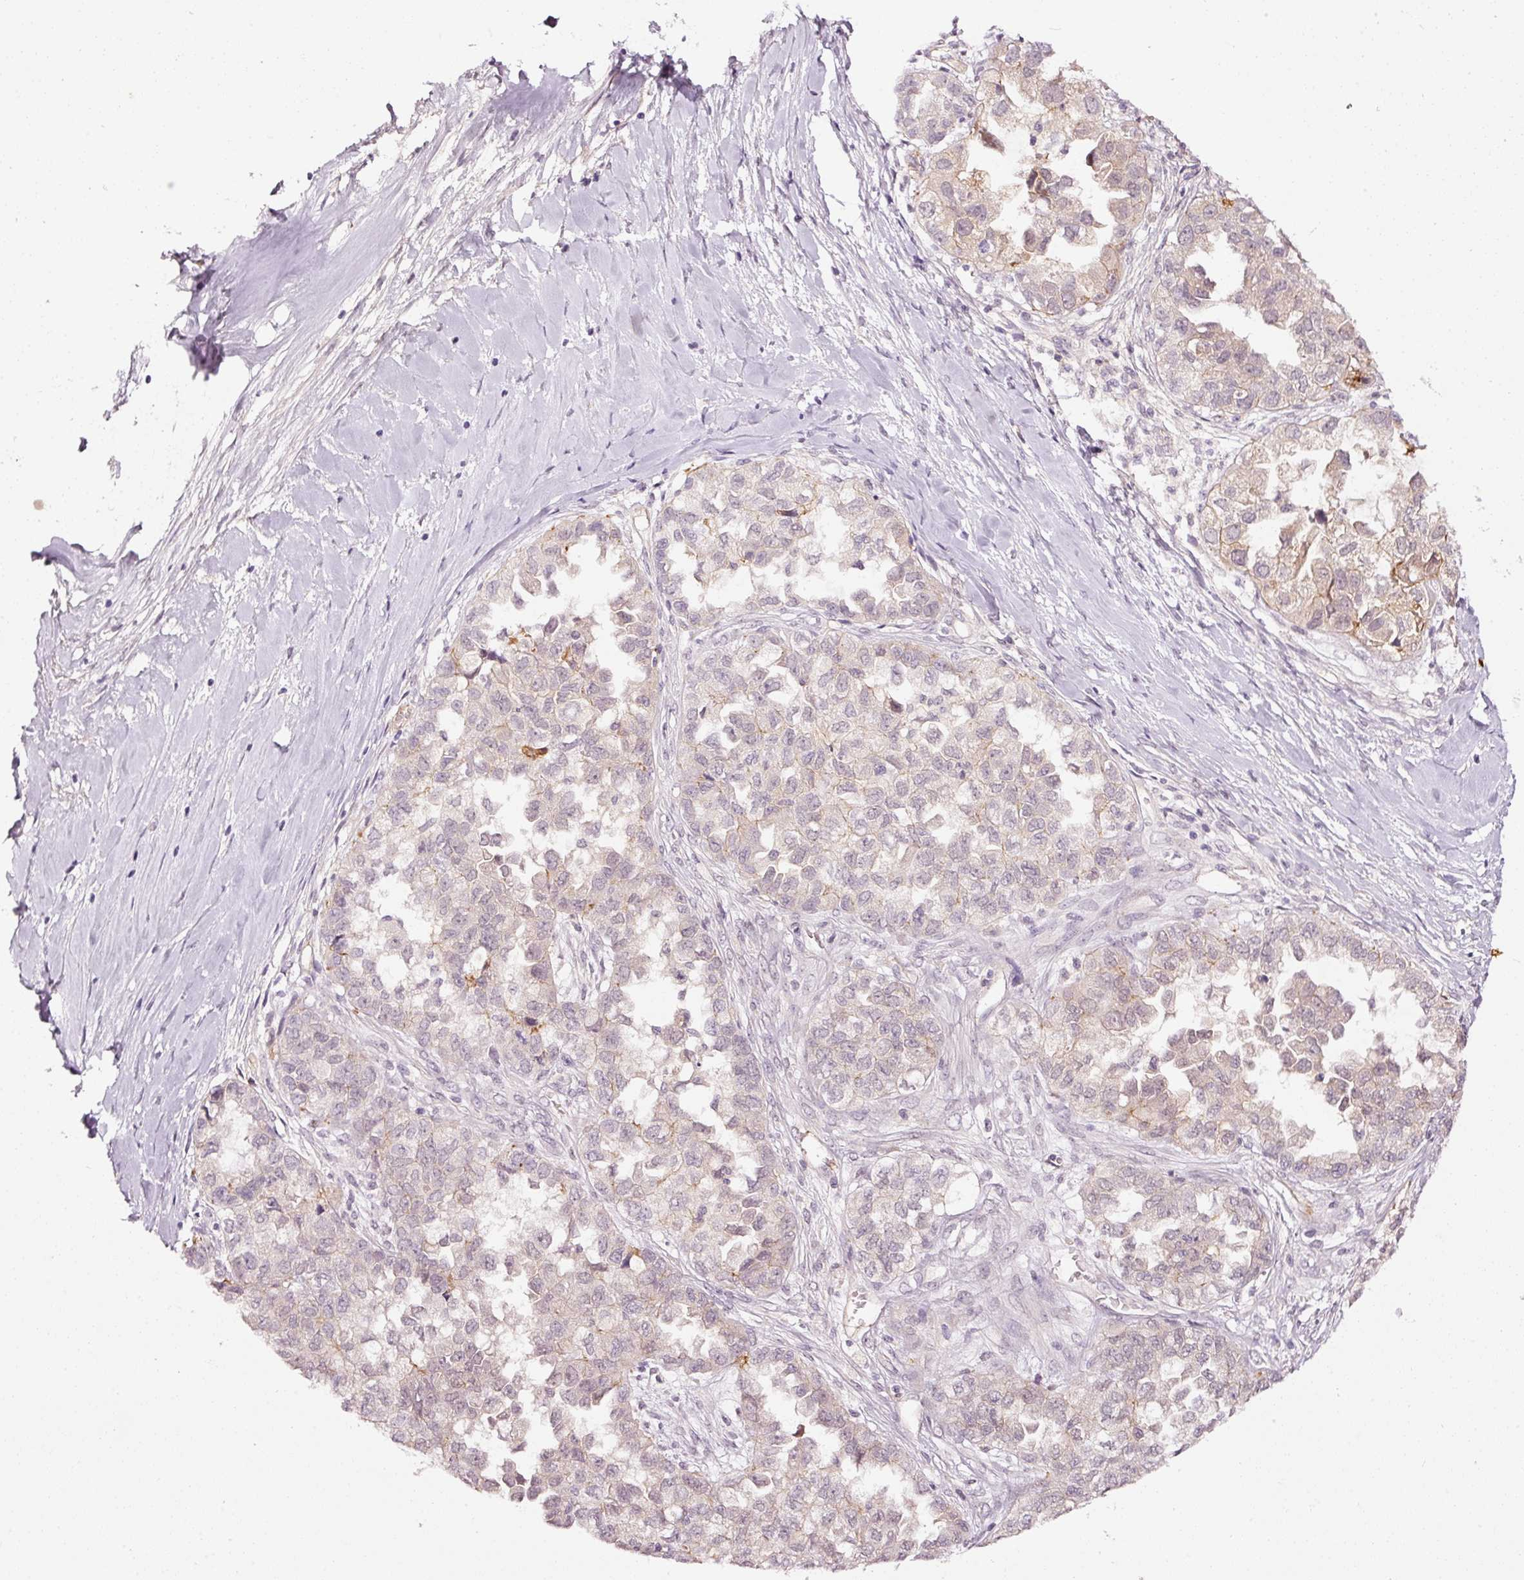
{"staining": {"intensity": "weak", "quantity": "25%-75%", "location": "cytoplasmic/membranous"}, "tissue": "ovarian cancer", "cell_type": "Tumor cells", "image_type": "cancer", "snomed": [{"axis": "morphology", "description": "Cystadenocarcinoma, serous, NOS"}, {"axis": "topography", "description": "Ovary"}], "caption": "Immunohistochemical staining of ovarian cancer reveals weak cytoplasmic/membranous protein staining in about 25%-75% of tumor cells.", "gene": "ABCB4", "patient": {"sex": "female", "age": 84}}